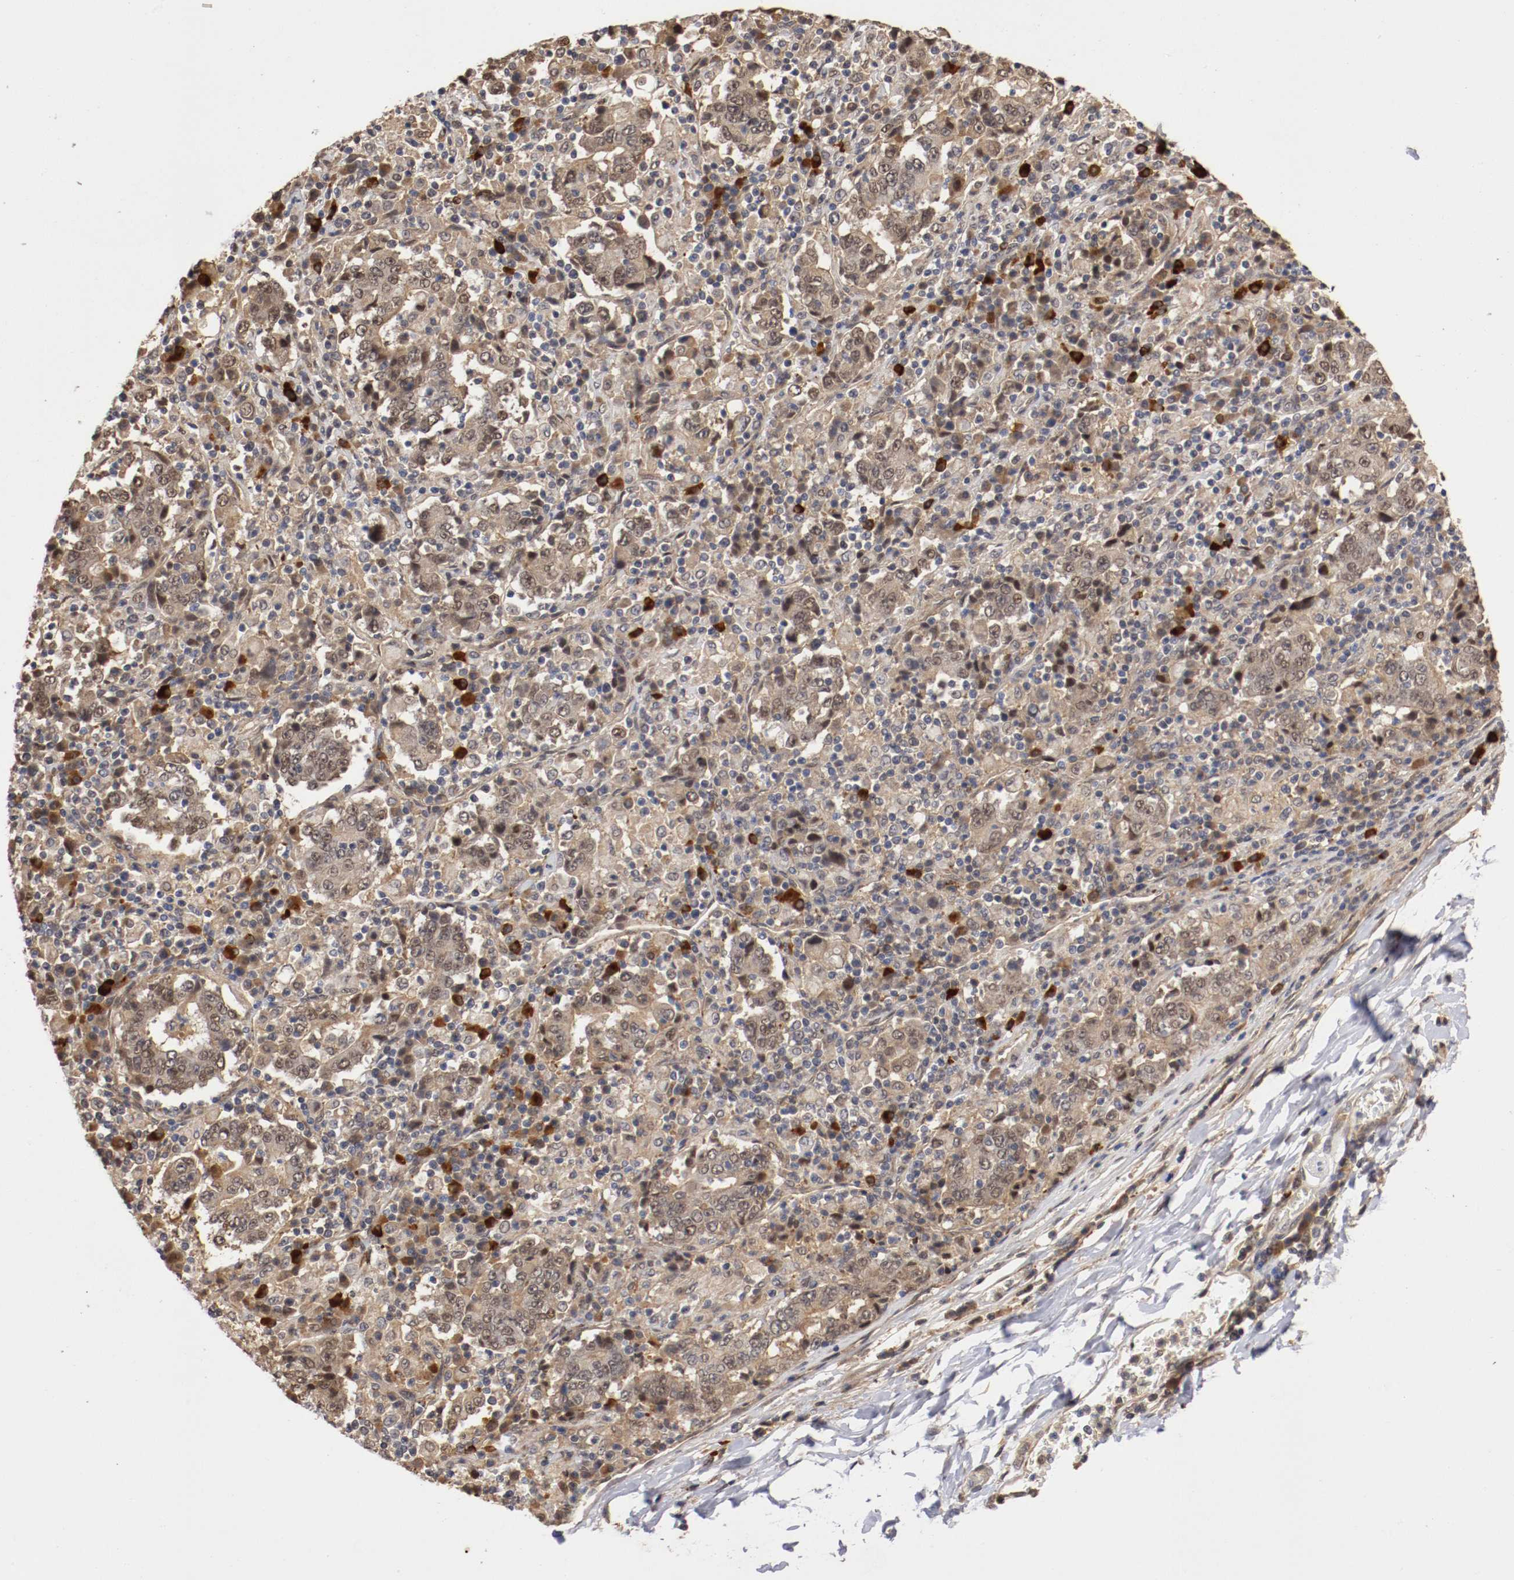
{"staining": {"intensity": "moderate", "quantity": ">75%", "location": "cytoplasmic/membranous,nuclear"}, "tissue": "stomach cancer", "cell_type": "Tumor cells", "image_type": "cancer", "snomed": [{"axis": "morphology", "description": "Normal tissue, NOS"}, {"axis": "morphology", "description": "Adenocarcinoma, NOS"}, {"axis": "topography", "description": "Stomach, upper"}, {"axis": "topography", "description": "Stomach"}], "caption": "Stomach cancer (adenocarcinoma) was stained to show a protein in brown. There is medium levels of moderate cytoplasmic/membranous and nuclear expression in approximately >75% of tumor cells.", "gene": "DNMT3B", "patient": {"sex": "male", "age": 59}}